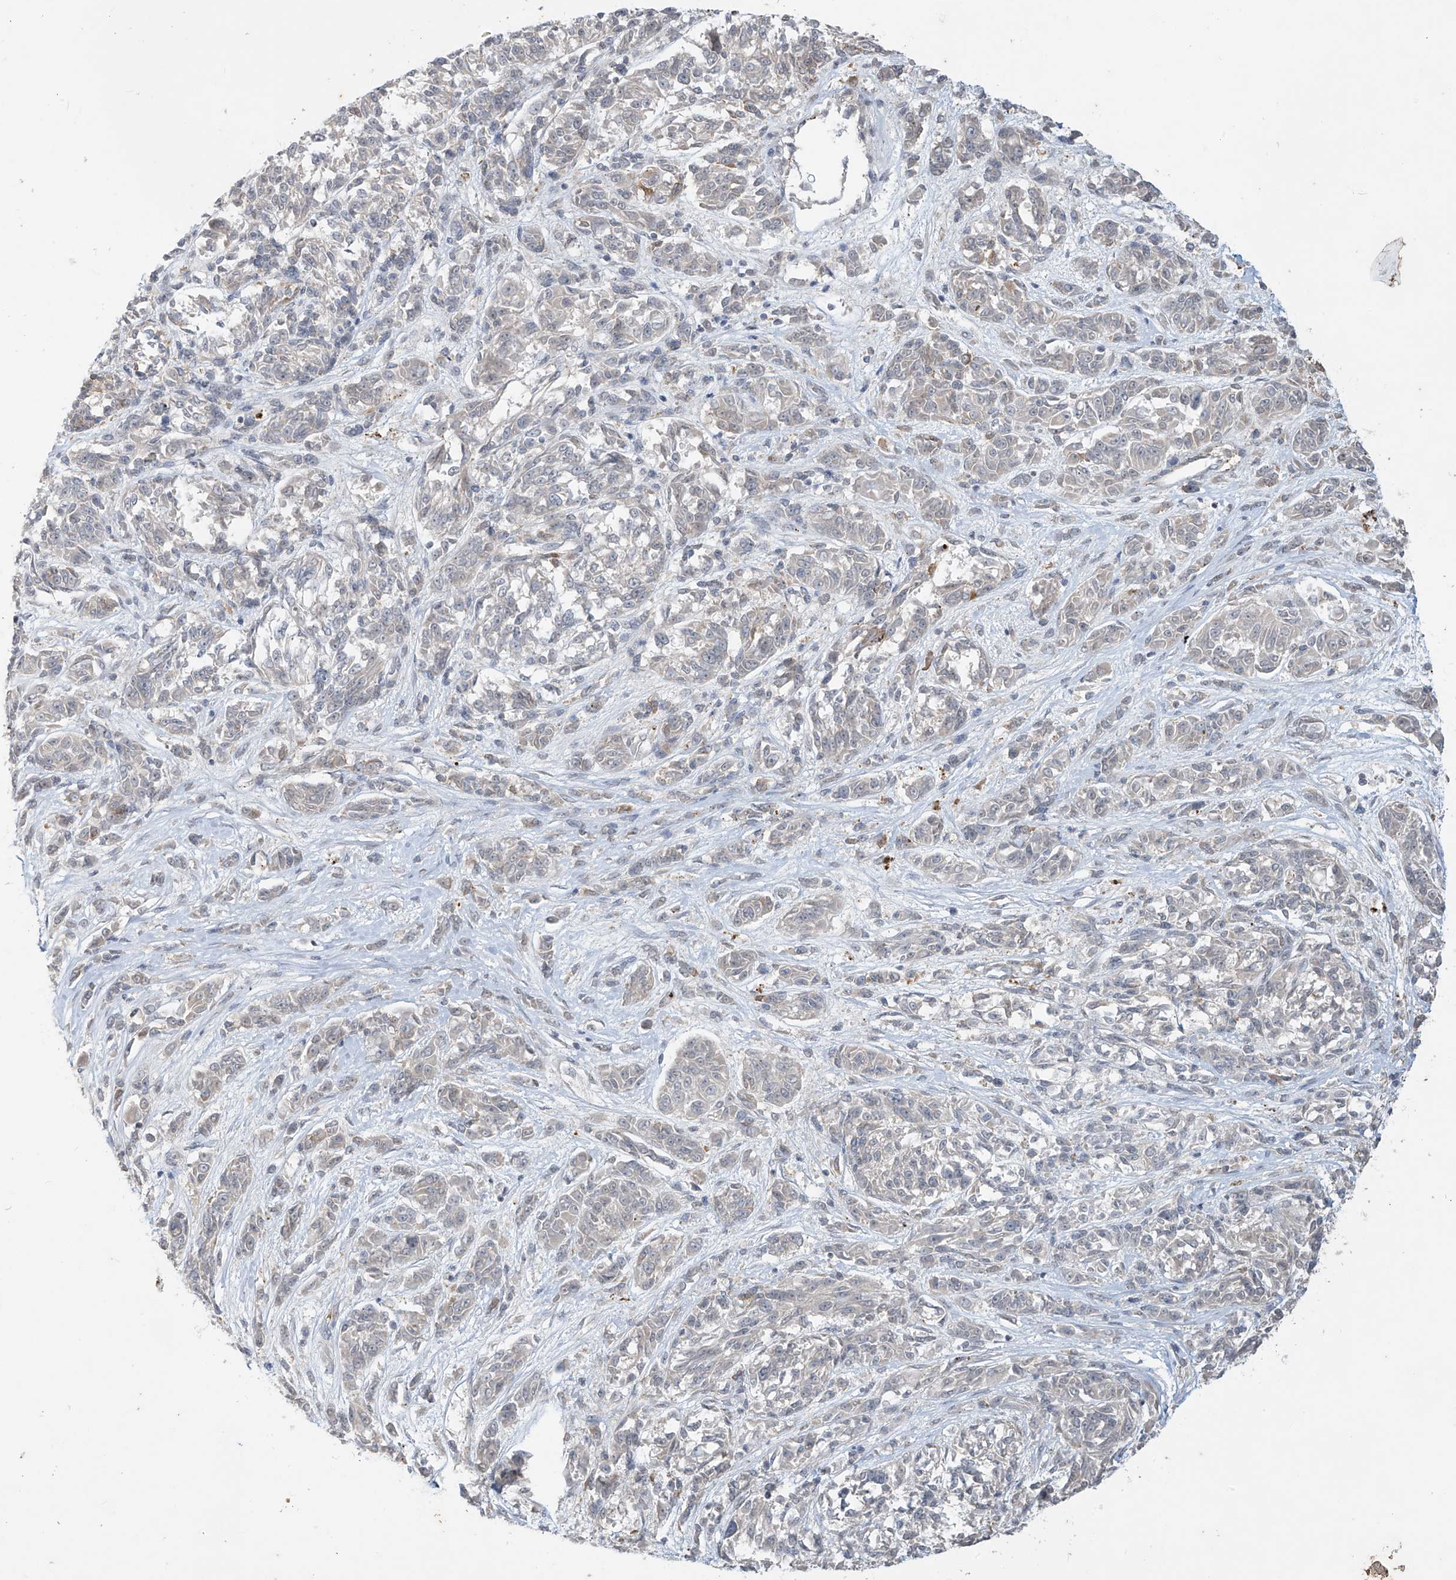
{"staining": {"intensity": "negative", "quantity": "none", "location": "none"}, "tissue": "melanoma", "cell_type": "Tumor cells", "image_type": "cancer", "snomed": [{"axis": "morphology", "description": "Malignant melanoma, NOS"}, {"axis": "topography", "description": "Skin"}], "caption": "Malignant melanoma stained for a protein using immunohistochemistry shows no staining tumor cells.", "gene": "DGKQ", "patient": {"sex": "male", "age": 53}}